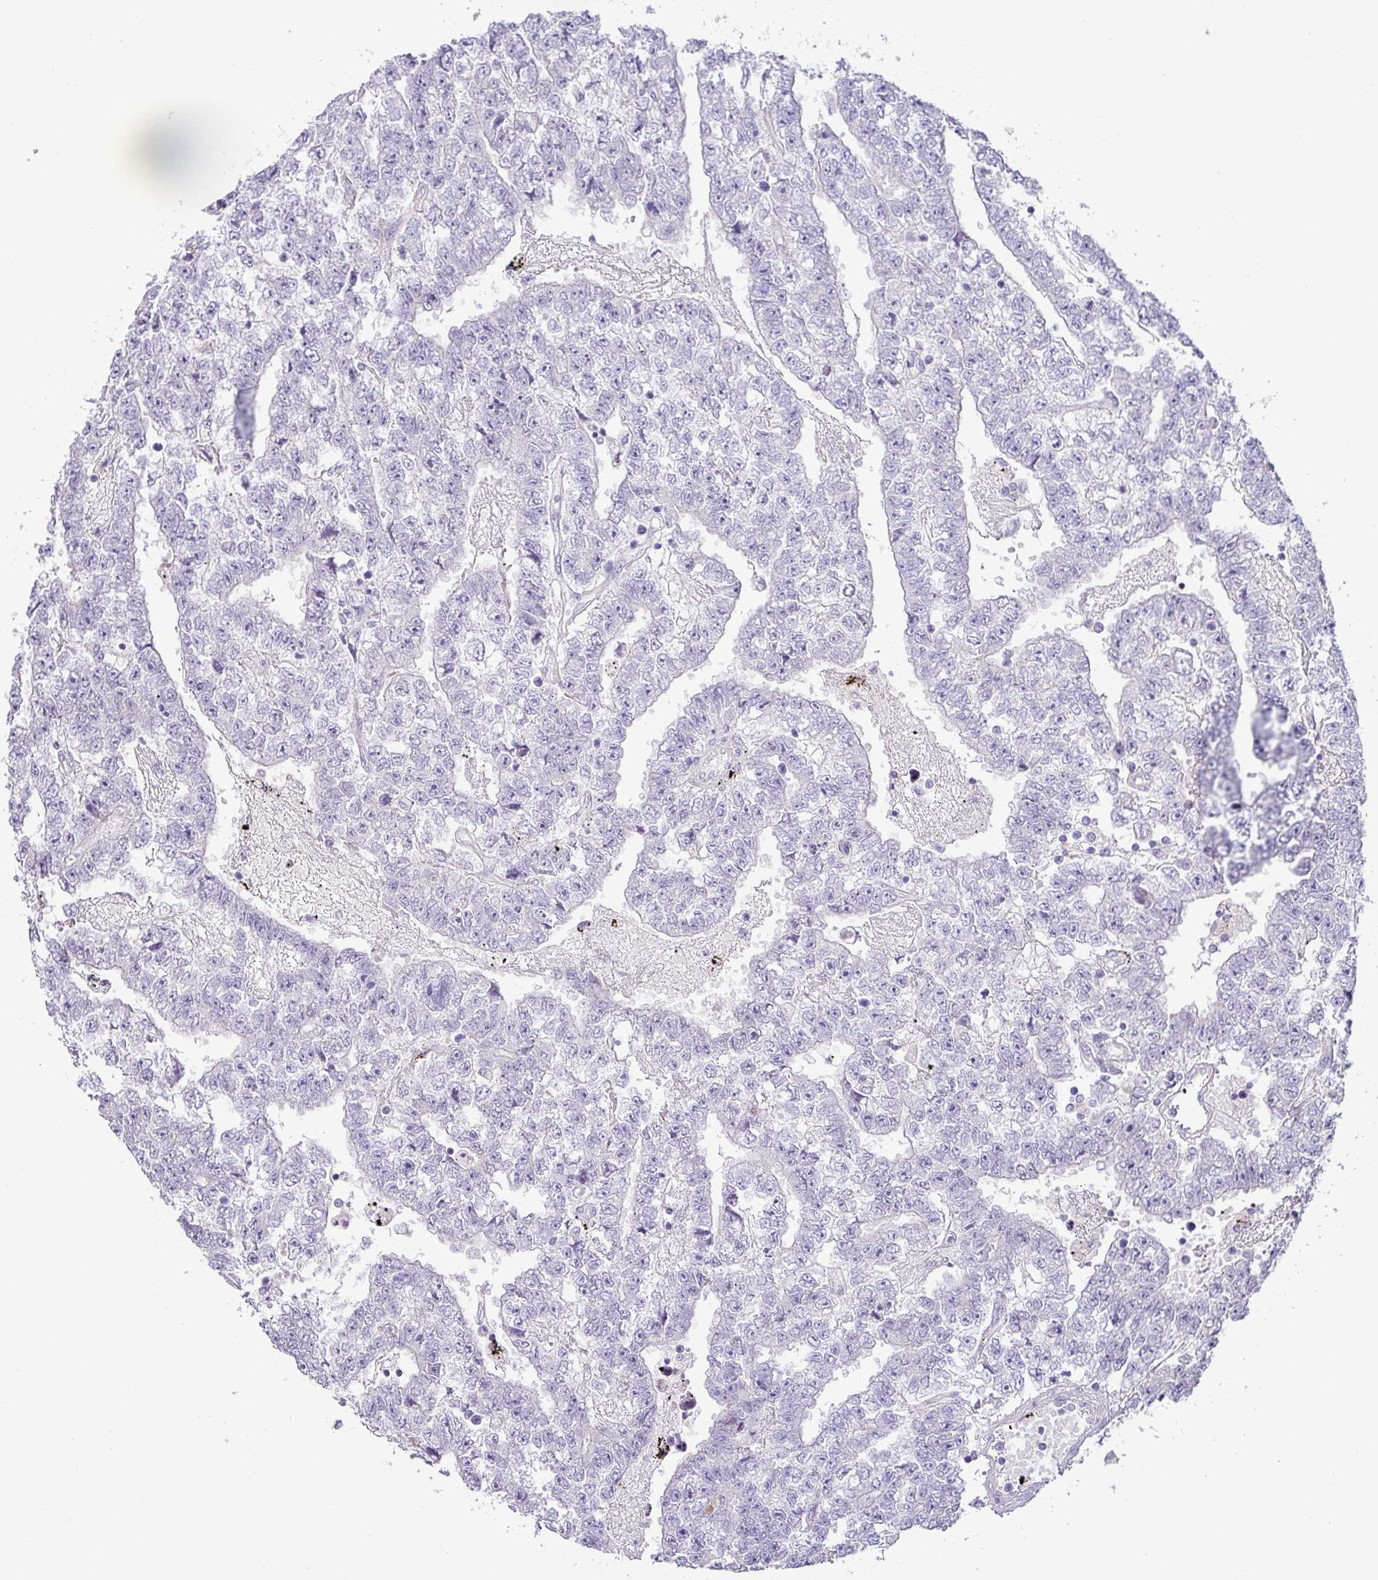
{"staining": {"intensity": "negative", "quantity": "none", "location": "none"}, "tissue": "testis cancer", "cell_type": "Tumor cells", "image_type": "cancer", "snomed": [{"axis": "morphology", "description": "Carcinoma, Embryonal, NOS"}, {"axis": "topography", "description": "Testis"}], "caption": "Tumor cells are negative for brown protein staining in testis cancer.", "gene": "RGS16", "patient": {"sex": "male", "age": 25}}